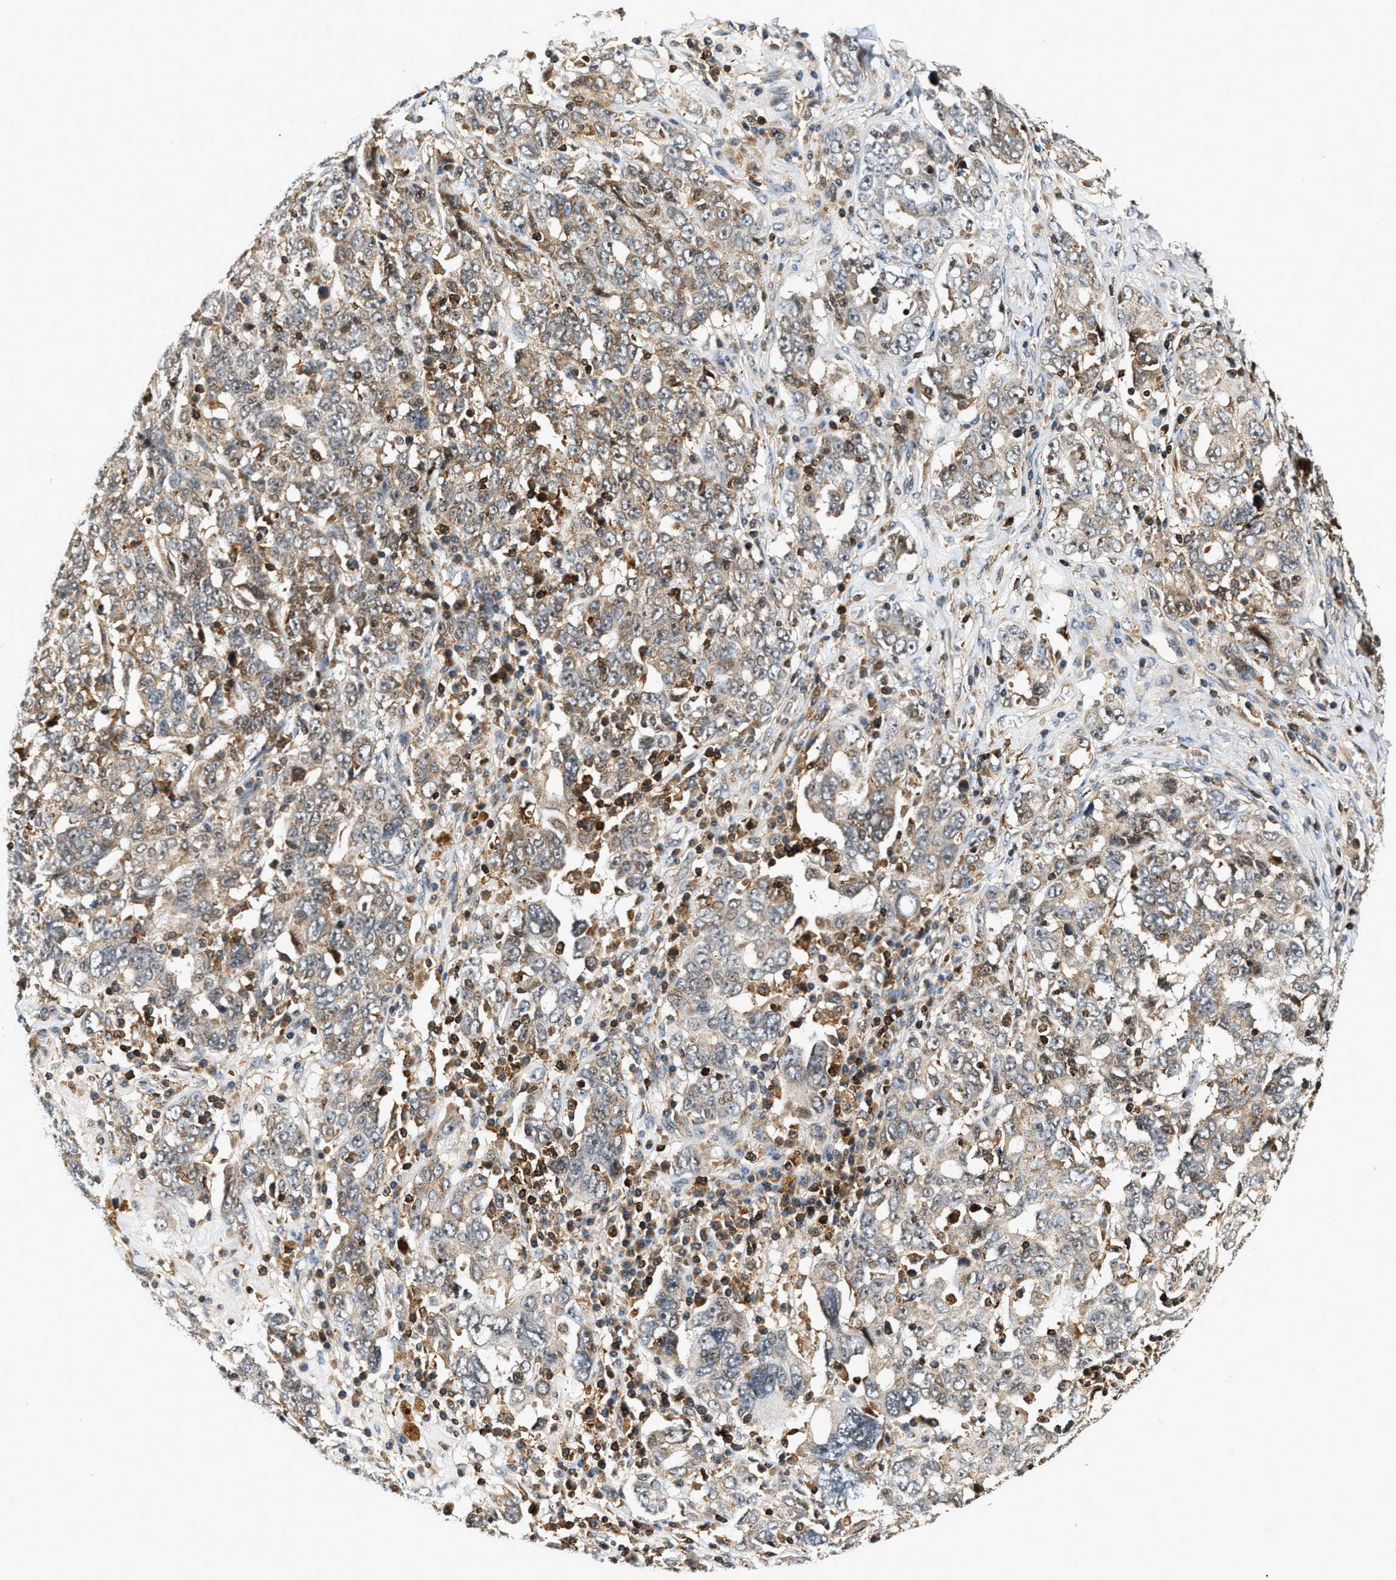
{"staining": {"intensity": "moderate", "quantity": "25%-75%", "location": "cytoplasmic/membranous"}, "tissue": "ovarian cancer", "cell_type": "Tumor cells", "image_type": "cancer", "snomed": [{"axis": "morphology", "description": "Carcinoma, endometroid"}, {"axis": "topography", "description": "Ovary"}], "caption": "Immunohistochemical staining of ovarian cancer (endometroid carcinoma) displays medium levels of moderate cytoplasmic/membranous protein positivity in approximately 25%-75% of tumor cells. Using DAB (3,3'-diaminobenzidine) (brown) and hematoxylin (blue) stains, captured at high magnification using brightfield microscopy.", "gene": "SAMD9", "patient": {"sex": "female", "age": 62}}